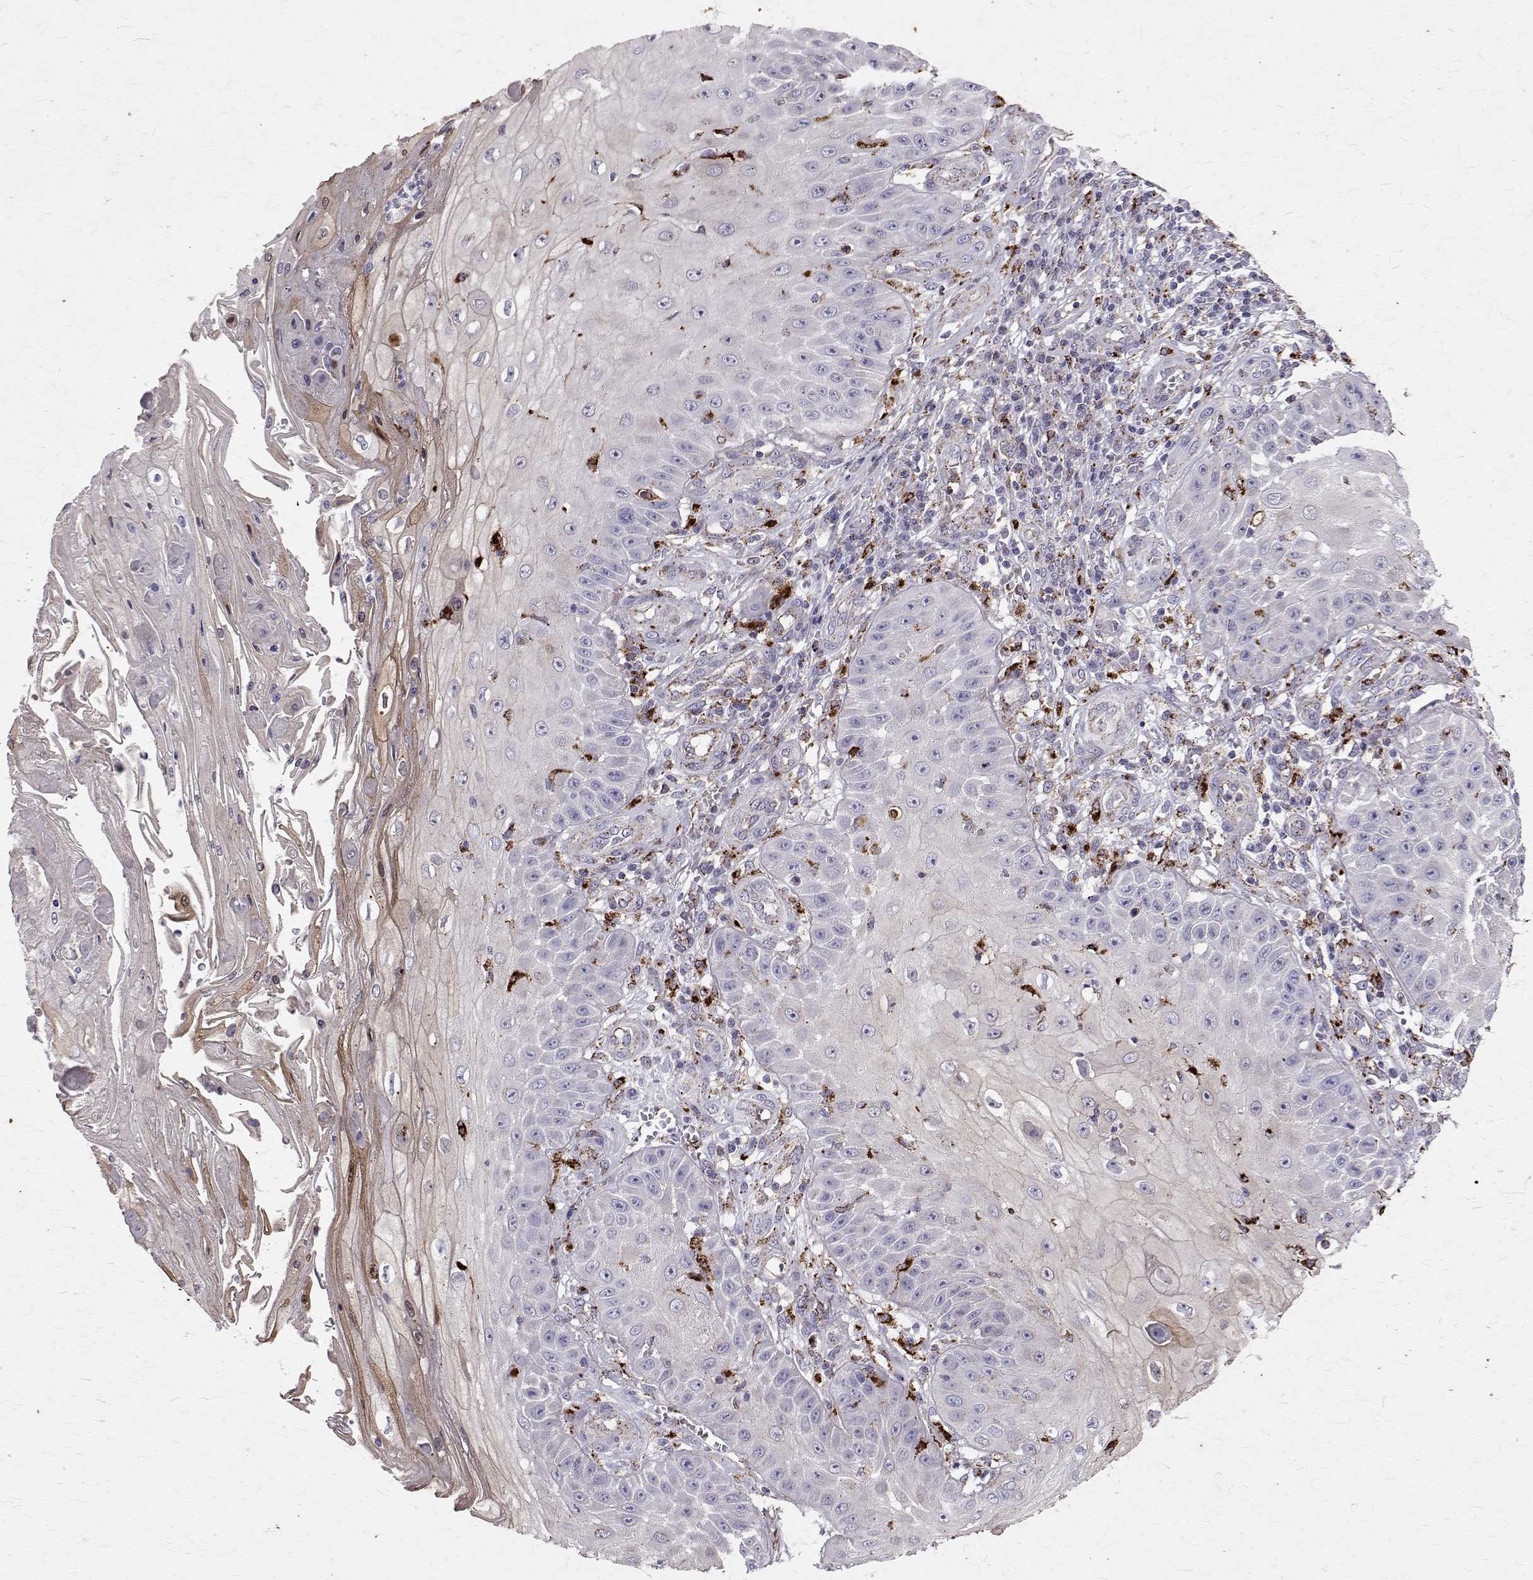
{"staining": {"intensity": "negative", "quantity": "none", "location": "none"}, "tissue": "skin cancer", "cell_type": "Tumor cells", "image_type": "cancer", "snomed": [{"axis": "morphology", "description": "Squamous cell carcinoma, NOS"}, {"axis": "topography", "description": "Skin"}], "caption": "IHC photomicrograph of skin squamous cell carcinoma stained for a protein (brown), which exhibits no positivity in tumor cells.", "gene": "TPP1", "patient": {"sex": "male", "age": 70}}